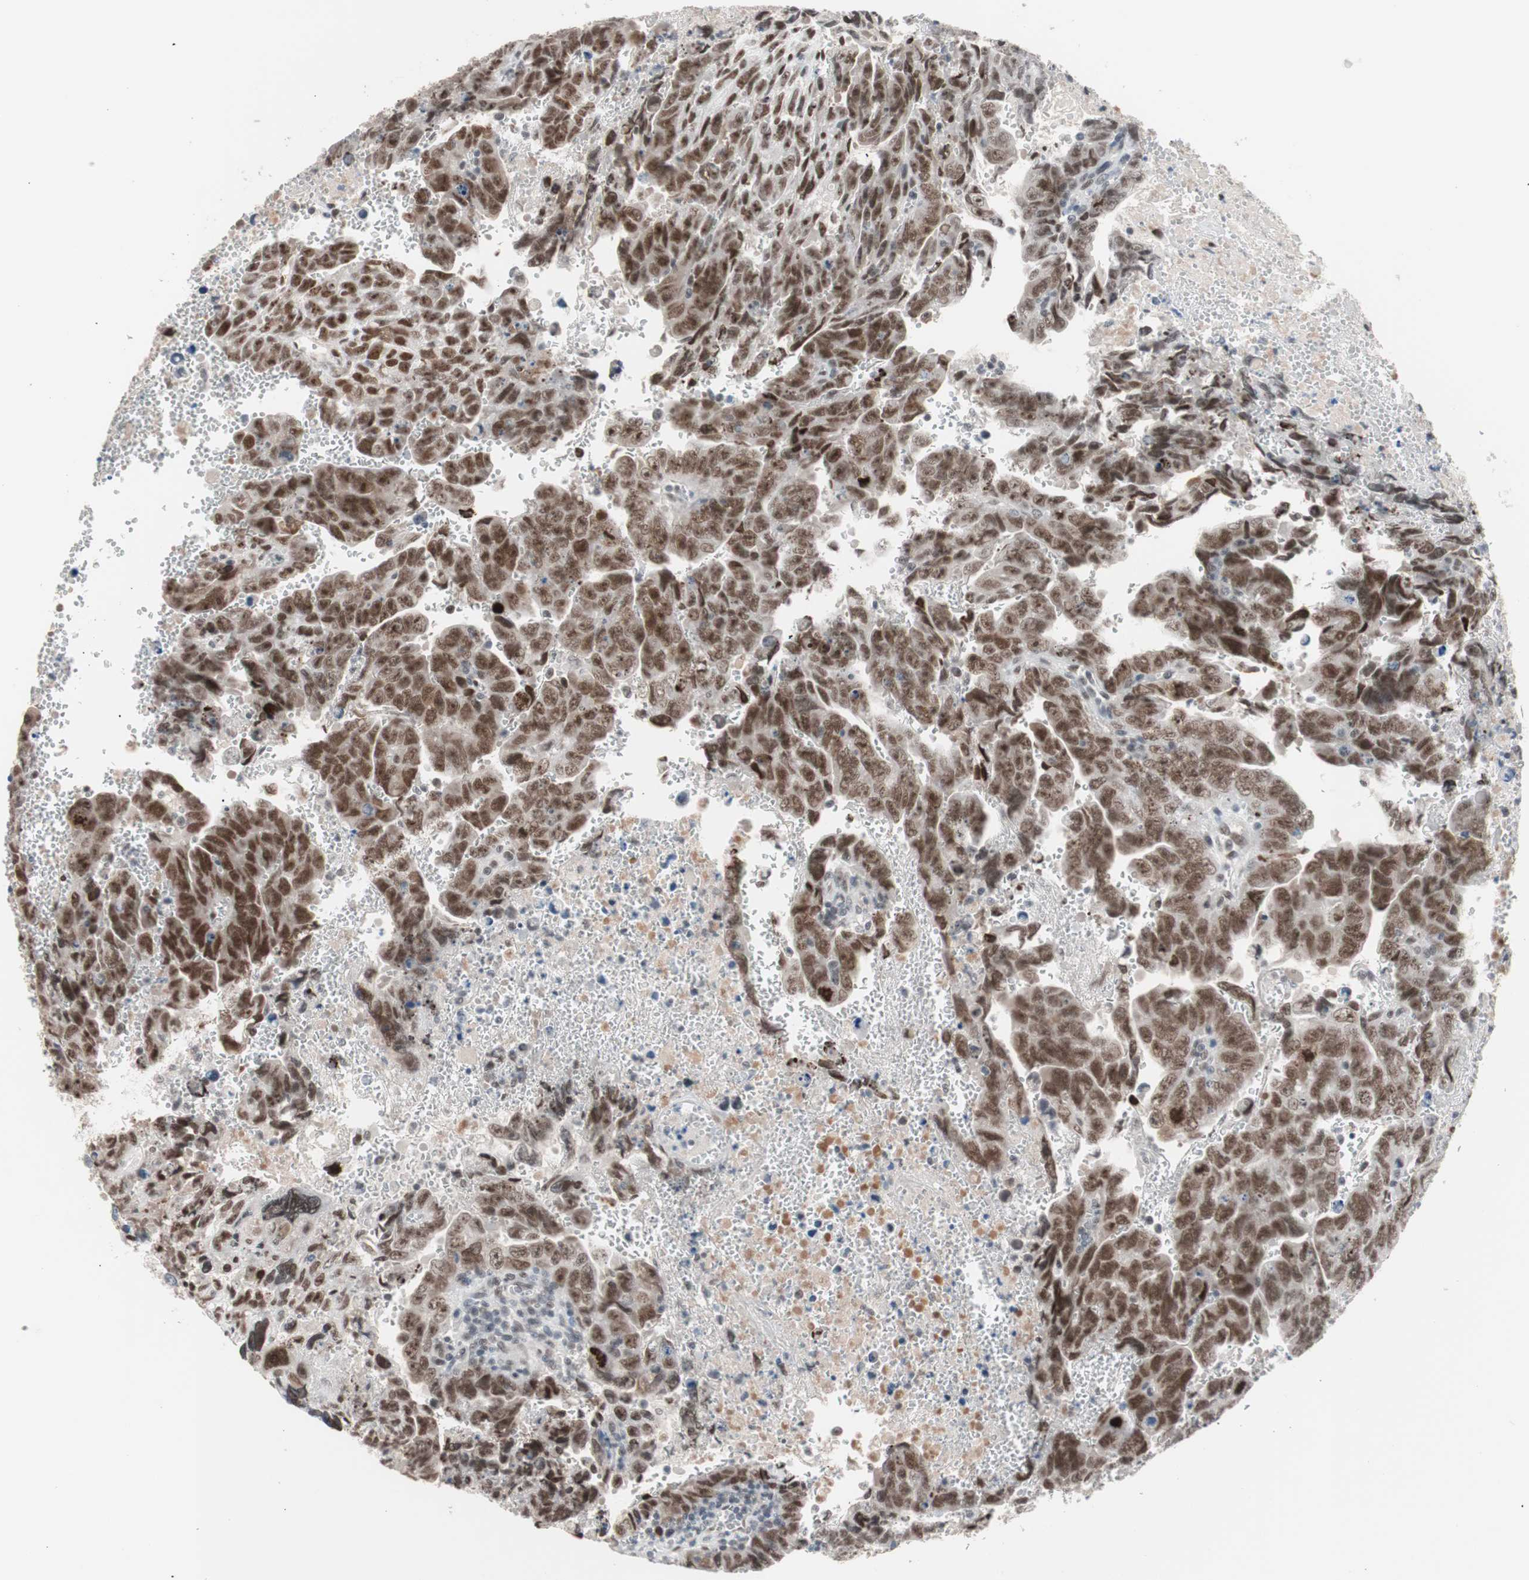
{"staining": {"intensity": "moderate", "quantity": ">75%", "location": "nuclear"}, "tissue": "testis cancer", "cell_type": "Tumor cells", "image_type": "cancer", "snomed": [{"axis": "morphology", "description": "Carcinoma, Embryonal, NOS"}, {"axis": "topography", "description": "Testis"}], "caption": "An image of embryonal carcinoma (testis) stained for a protein shows moderate nuclear brown staining in tumor cells.", "gene": "LIG3", "patient": {"sex": "male", "age": 28}}